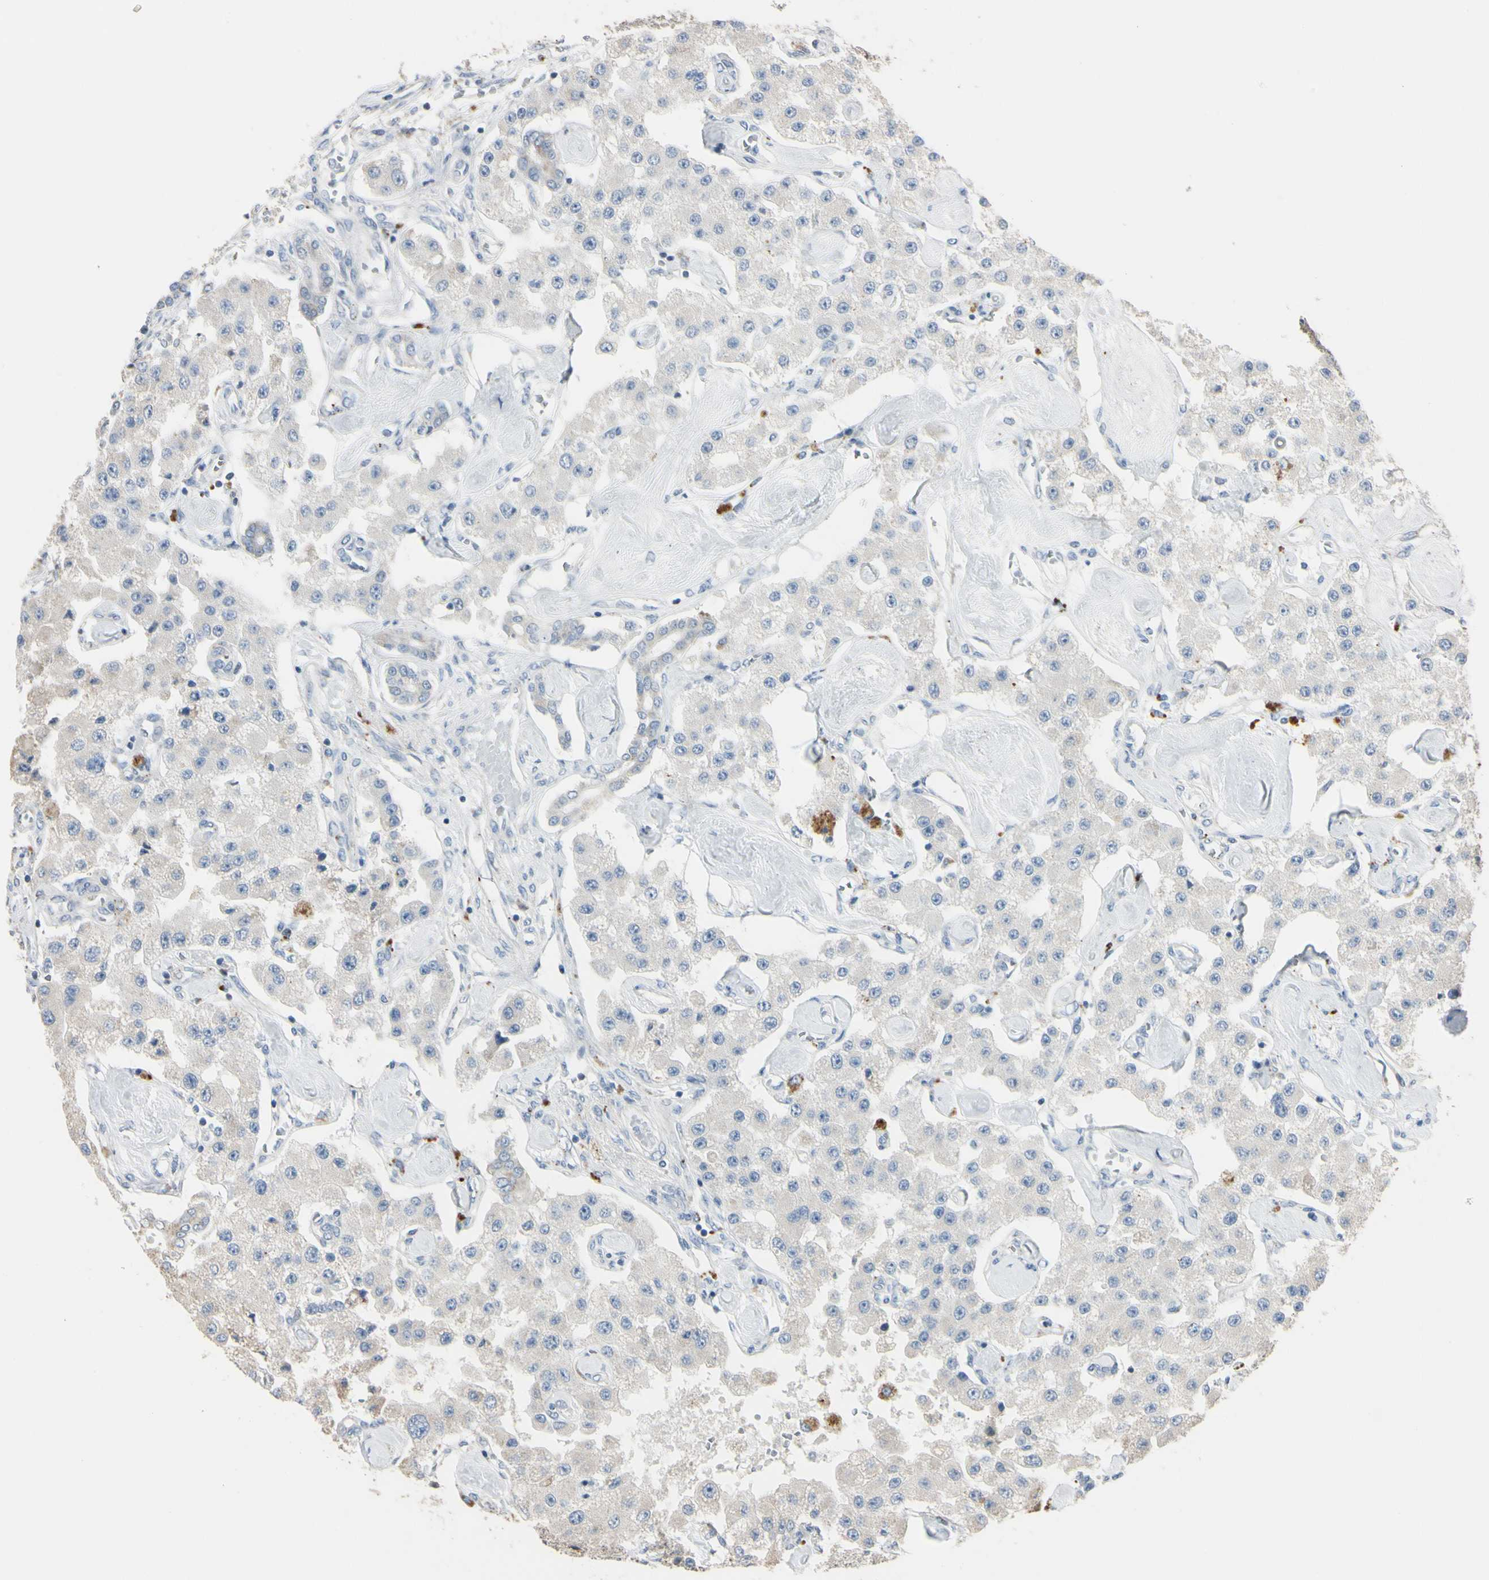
{"staining": {"intensity": "weak", "quantity": "<25%", "location": "cytoplasmic/membranous"}, "tissue": "carcinoid", "cell_type": "Tumor cells", "image_type": "cancer", "snomed": [{"axis": "morphology", "description": "Carcinoid, malignant, NOS"}, {"axis": "topography", "description": "Pancreas"}], "caption": "A high-resolution histopathology image shows immunohistochemistry staining of carcinoid, which shows no significant staining in tumor cells.", "gene": "ANGPTL1", "patient": {"sex": "male", "age": 41}}